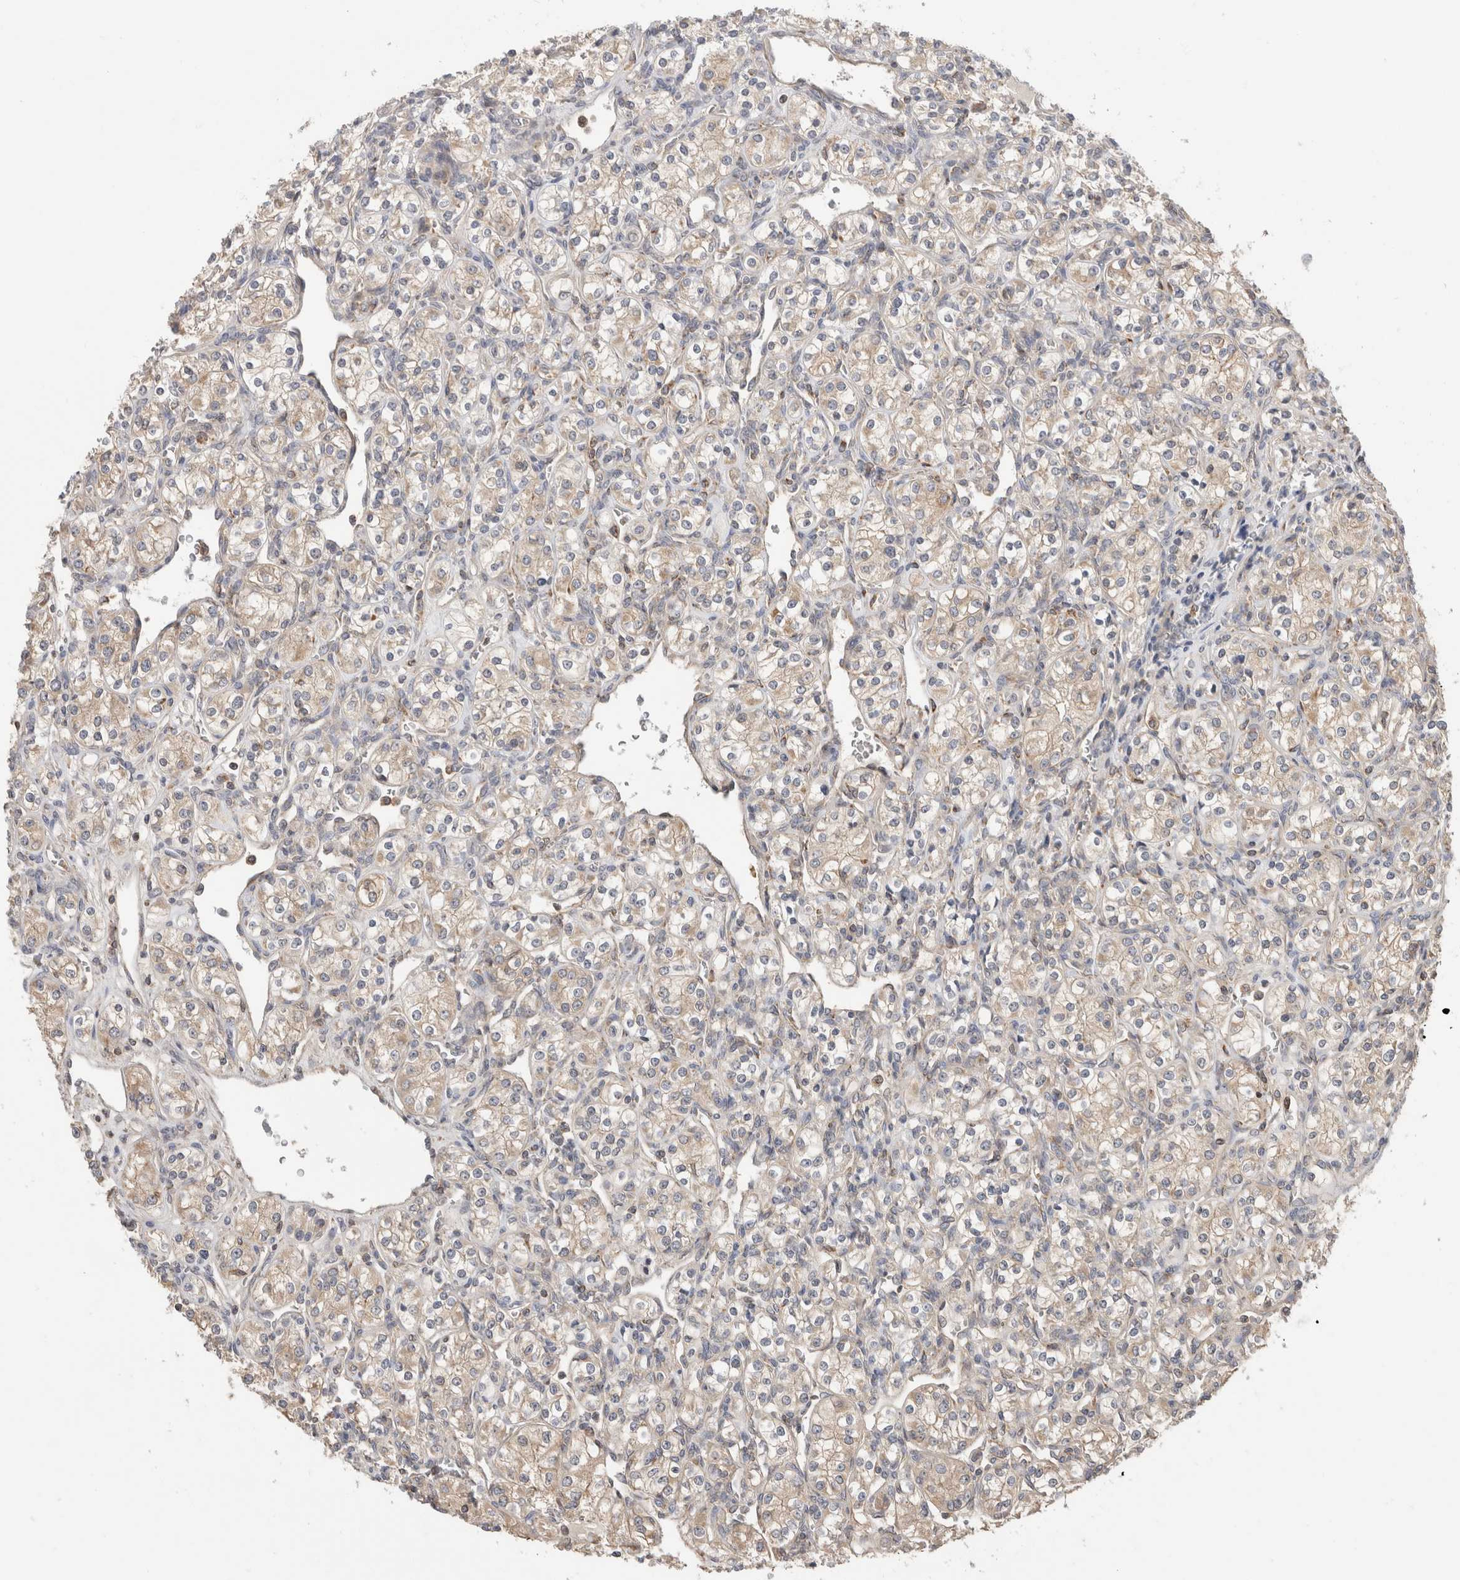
{"staining": {"intensity": "negative", "quantity": "none", "location": "none"}, "tissue": "renal cancer", "cell_type": "Tumor cells", "image_type": "cancer", "snomed": [{"axis": "morphology", "description": "Adenocarcinoma, NOS"}, {"axis": "topography", "description": "Kidney"}], "caption": "An image of human renal cancer is negative for staining in tumor cells. Nuclei are stained in blue.", "gene": "IMMP2L", "patient": {"sex": "male", "age": 77}}